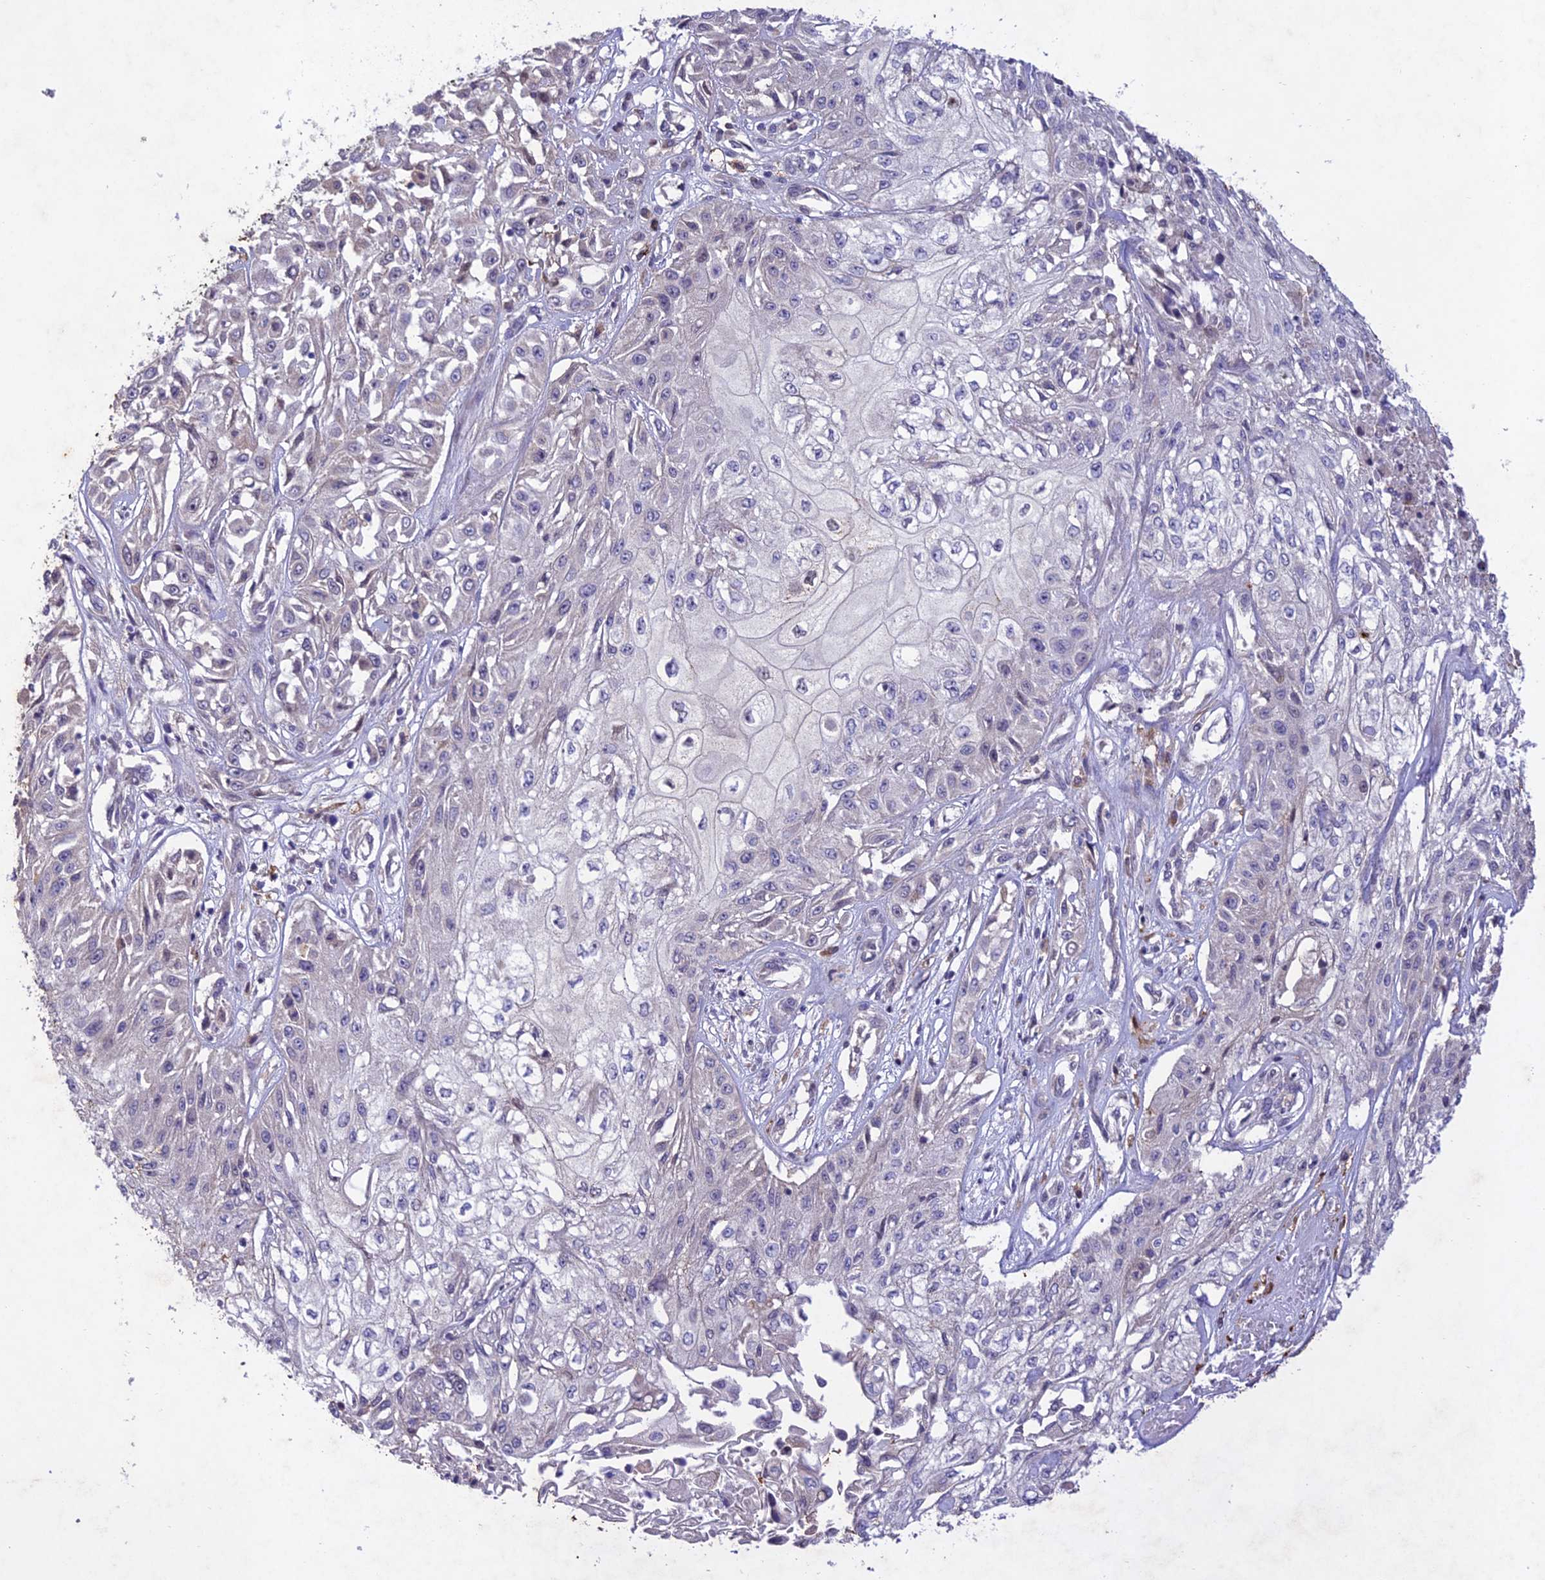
{"staining": {"intensity": "negative", "quantity": "none", "location": "none"}, "tissue": "skin cancer", "cell_type": "Tumor cells", "image_type": "cancer", "snomed": [{"axis": "morphology", "description": "Squamous cell carcinoma, NOS"}, {"axis": "morphology", "description": "Squamous cell carcinoma, metastatic, NOS"}, {"axis": "topography", "description": "Skin"}, {"axis": "topography", "description": "Lymph node"}], "caption": "High magnification brightfield microscopy of skin cancer (squamous cell carcinoma) stained with DAB (brown) and counterstained with hematoxylin (blue): tumor cells show no significant expression.", "gene": "ANKRD52", "patient": {"sex": "male", "age": 75}}